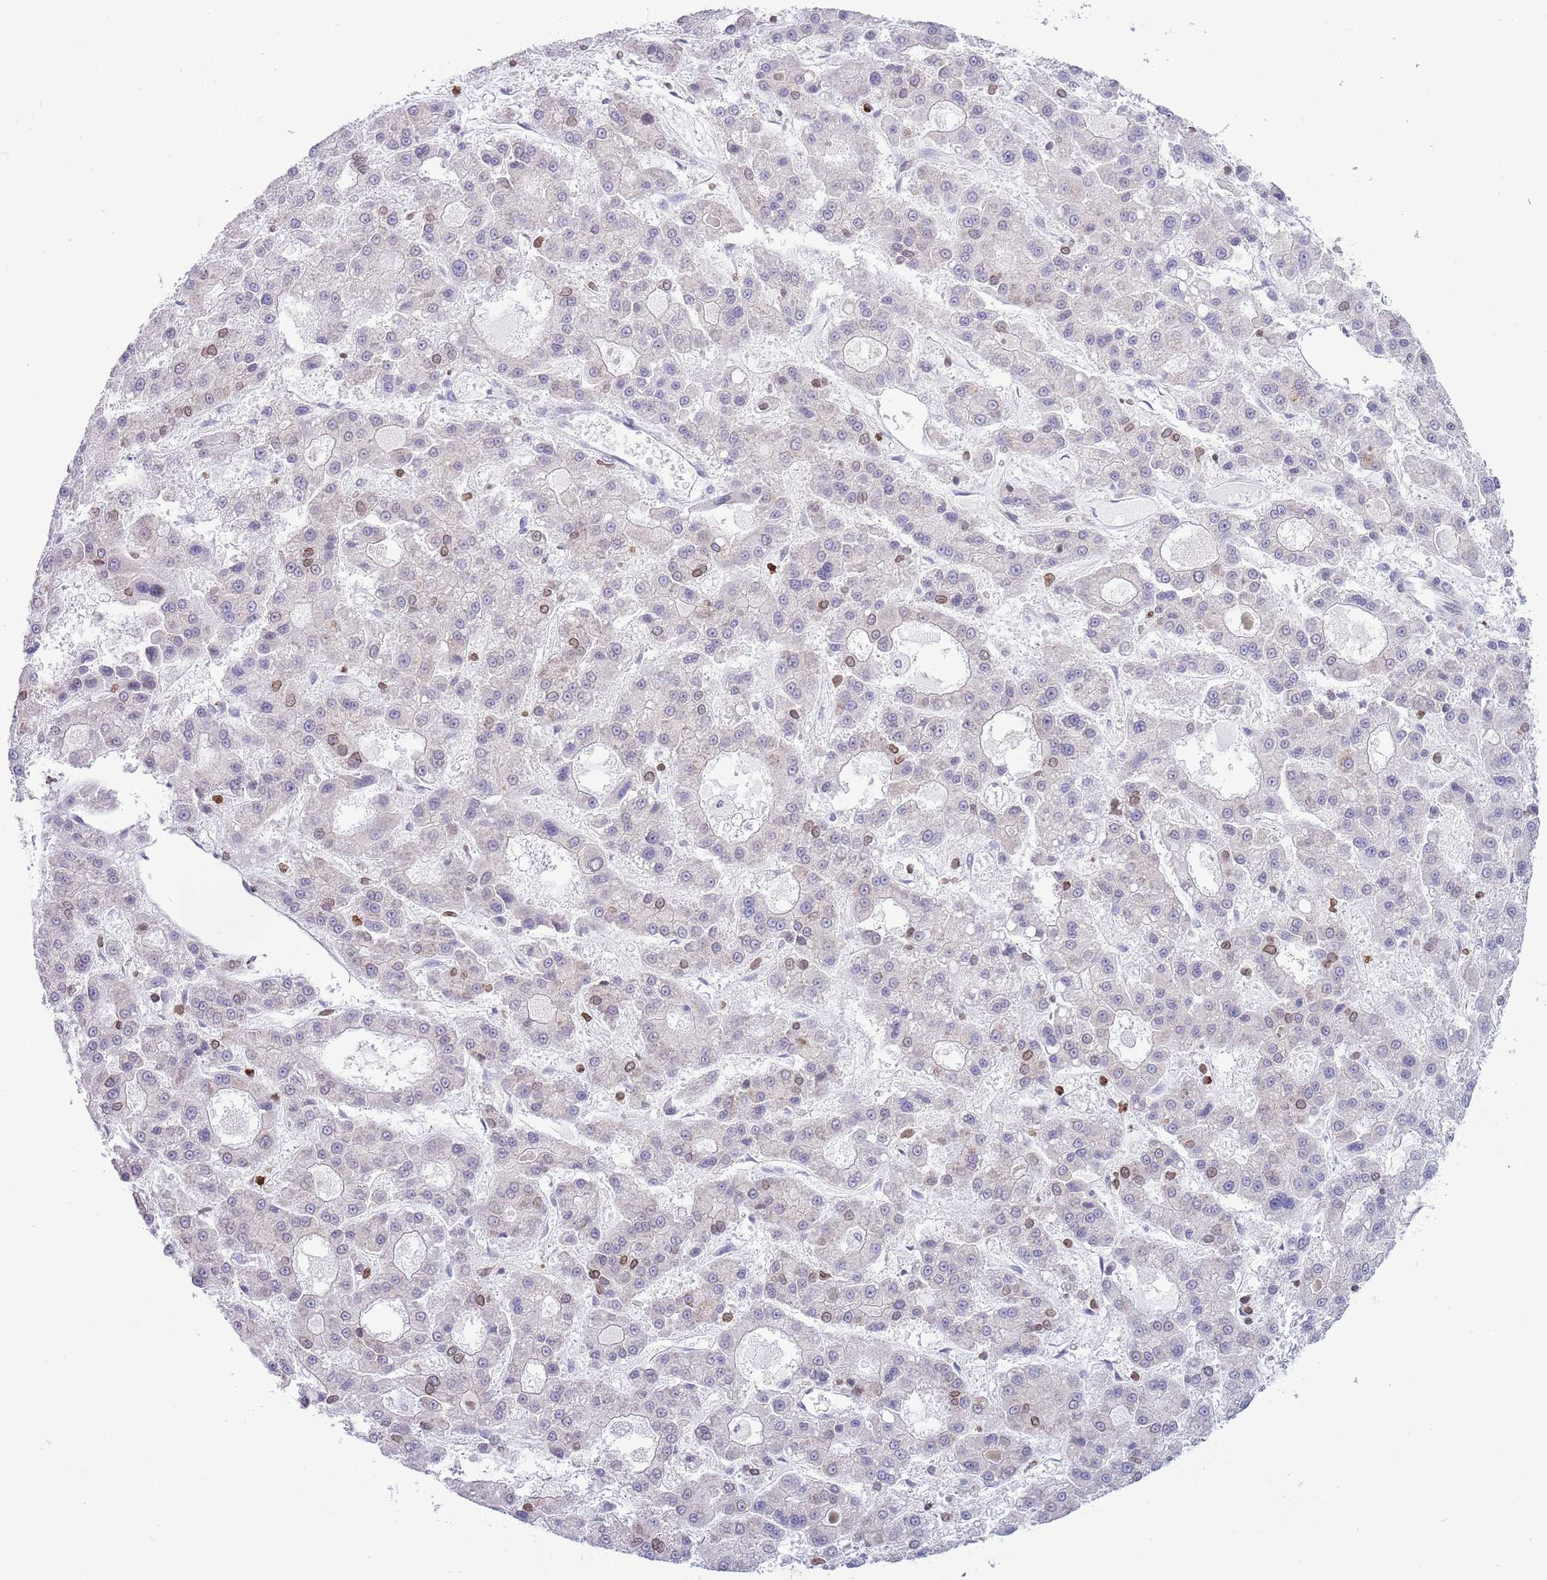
{"staining": {"intensity": "weak", "quantity": "<25%", "location": "cytoplasmic/membranous,nuclear"}, "tissue": "liver cancer", "cell_type": "Tumor cells", "image_type": "cancer", "snomed": [{"axis": "morphology", "description": "Carcinoma, Hepatocellular, NOS"}, {"axis": "topography", "description": "Liver"}], "caption": "Immunohistochemistry (IHC) photomicrograph of neoplastic tissue: liver cancer stained with DAB displays no significant protein staining in tumor cells.", "gene": "LBR", "patient": {"sex": "male", "age": 70}}